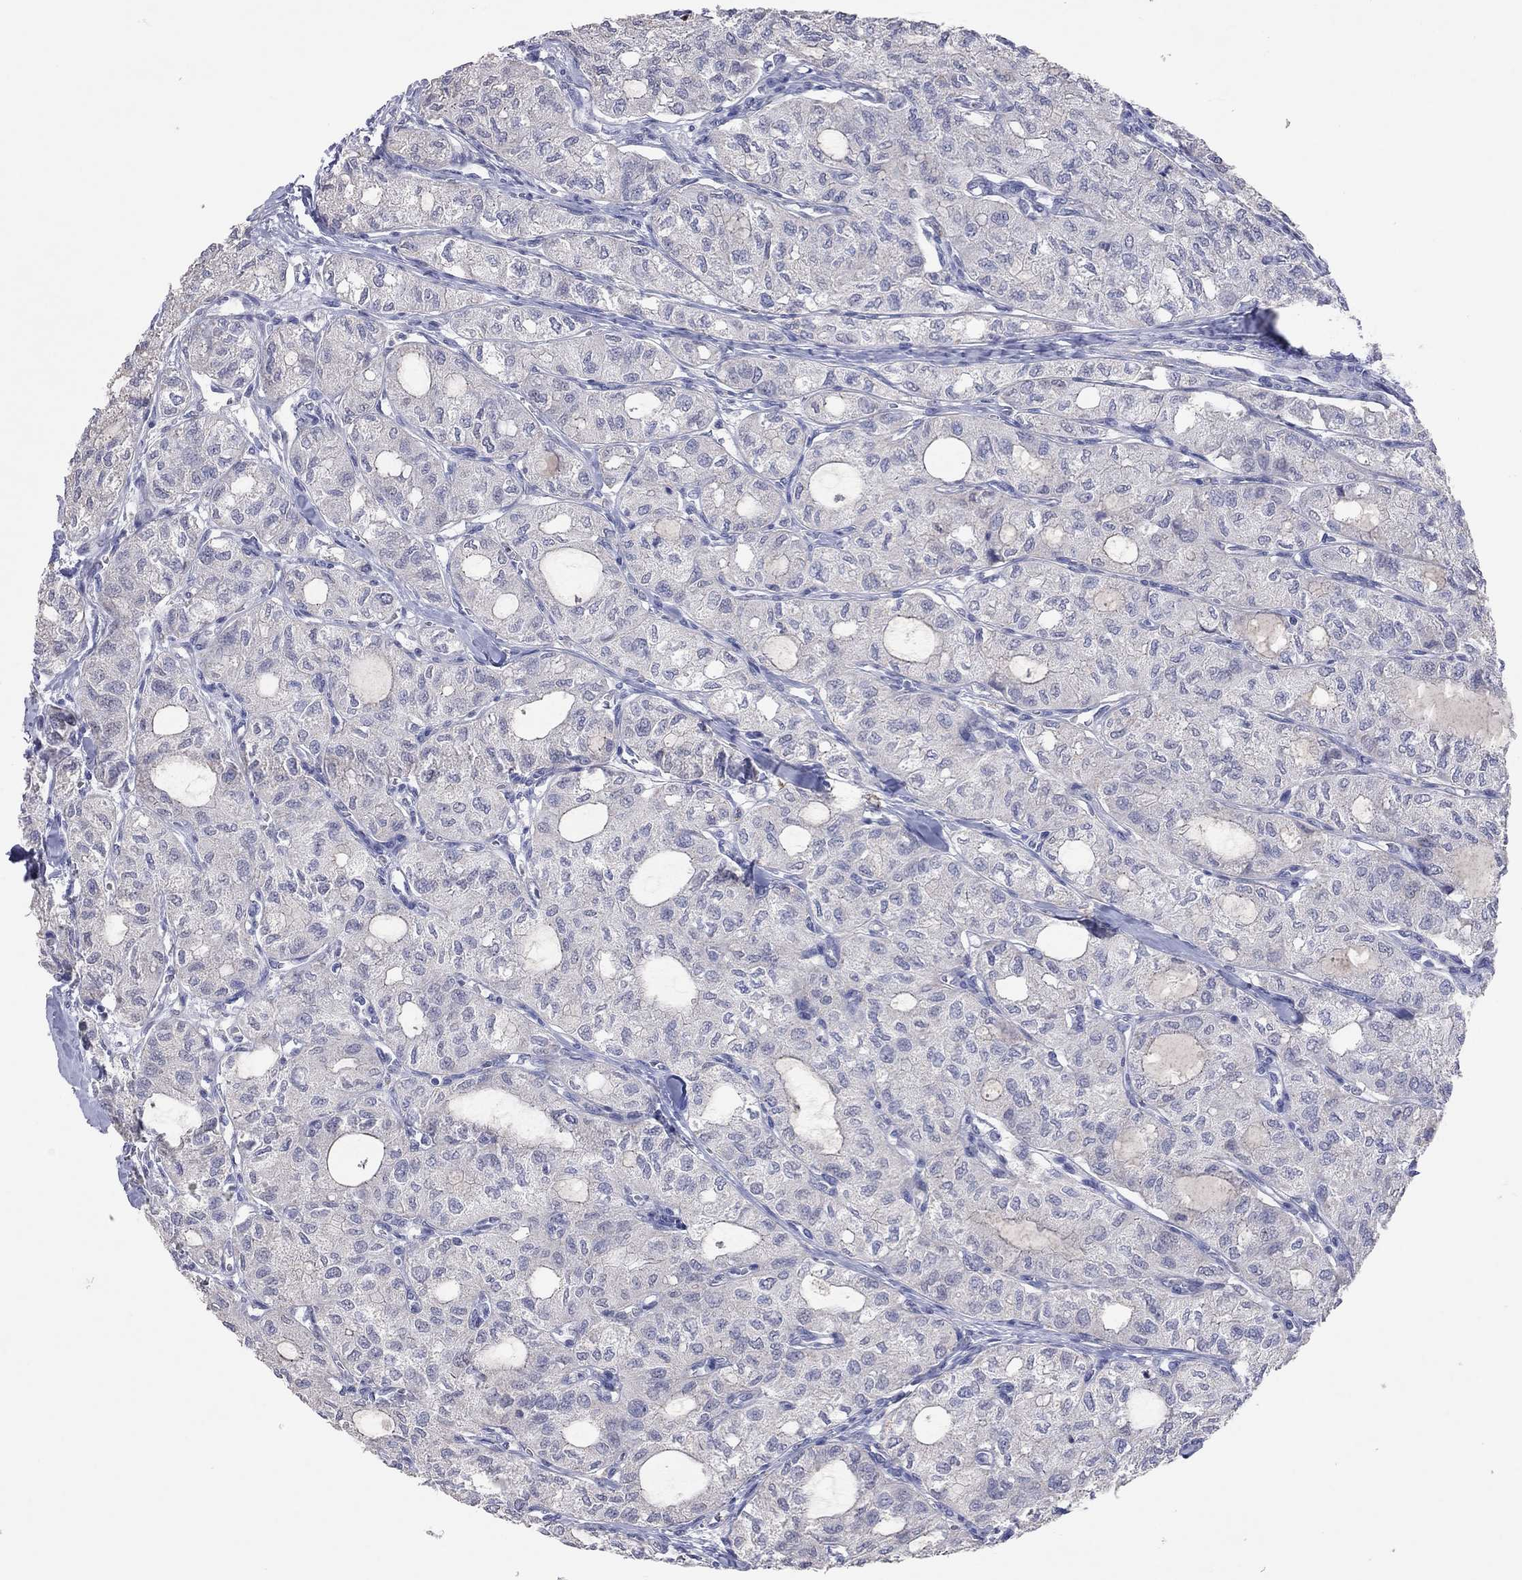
{"staining": {"intensity": "negative", "quantity": "none", "location": "none"}, "tissue": "thyroid cancer", "cell_type": "Tumor cells", "image_type": "cancer", "snomed": [{"axis": "morphology", "description": "Follicular adenoma carcinoma, NOS"}, {"axis": "topography", "description": "Thyroid gland"}], "caption": "DAB immunohistochemical staining of thyroid cancer (follicular adenoma carcinoma) displays no significant expression in tumor cells.", "gene": "MMP13", "patient": {"sex": "male", "age": 75}}